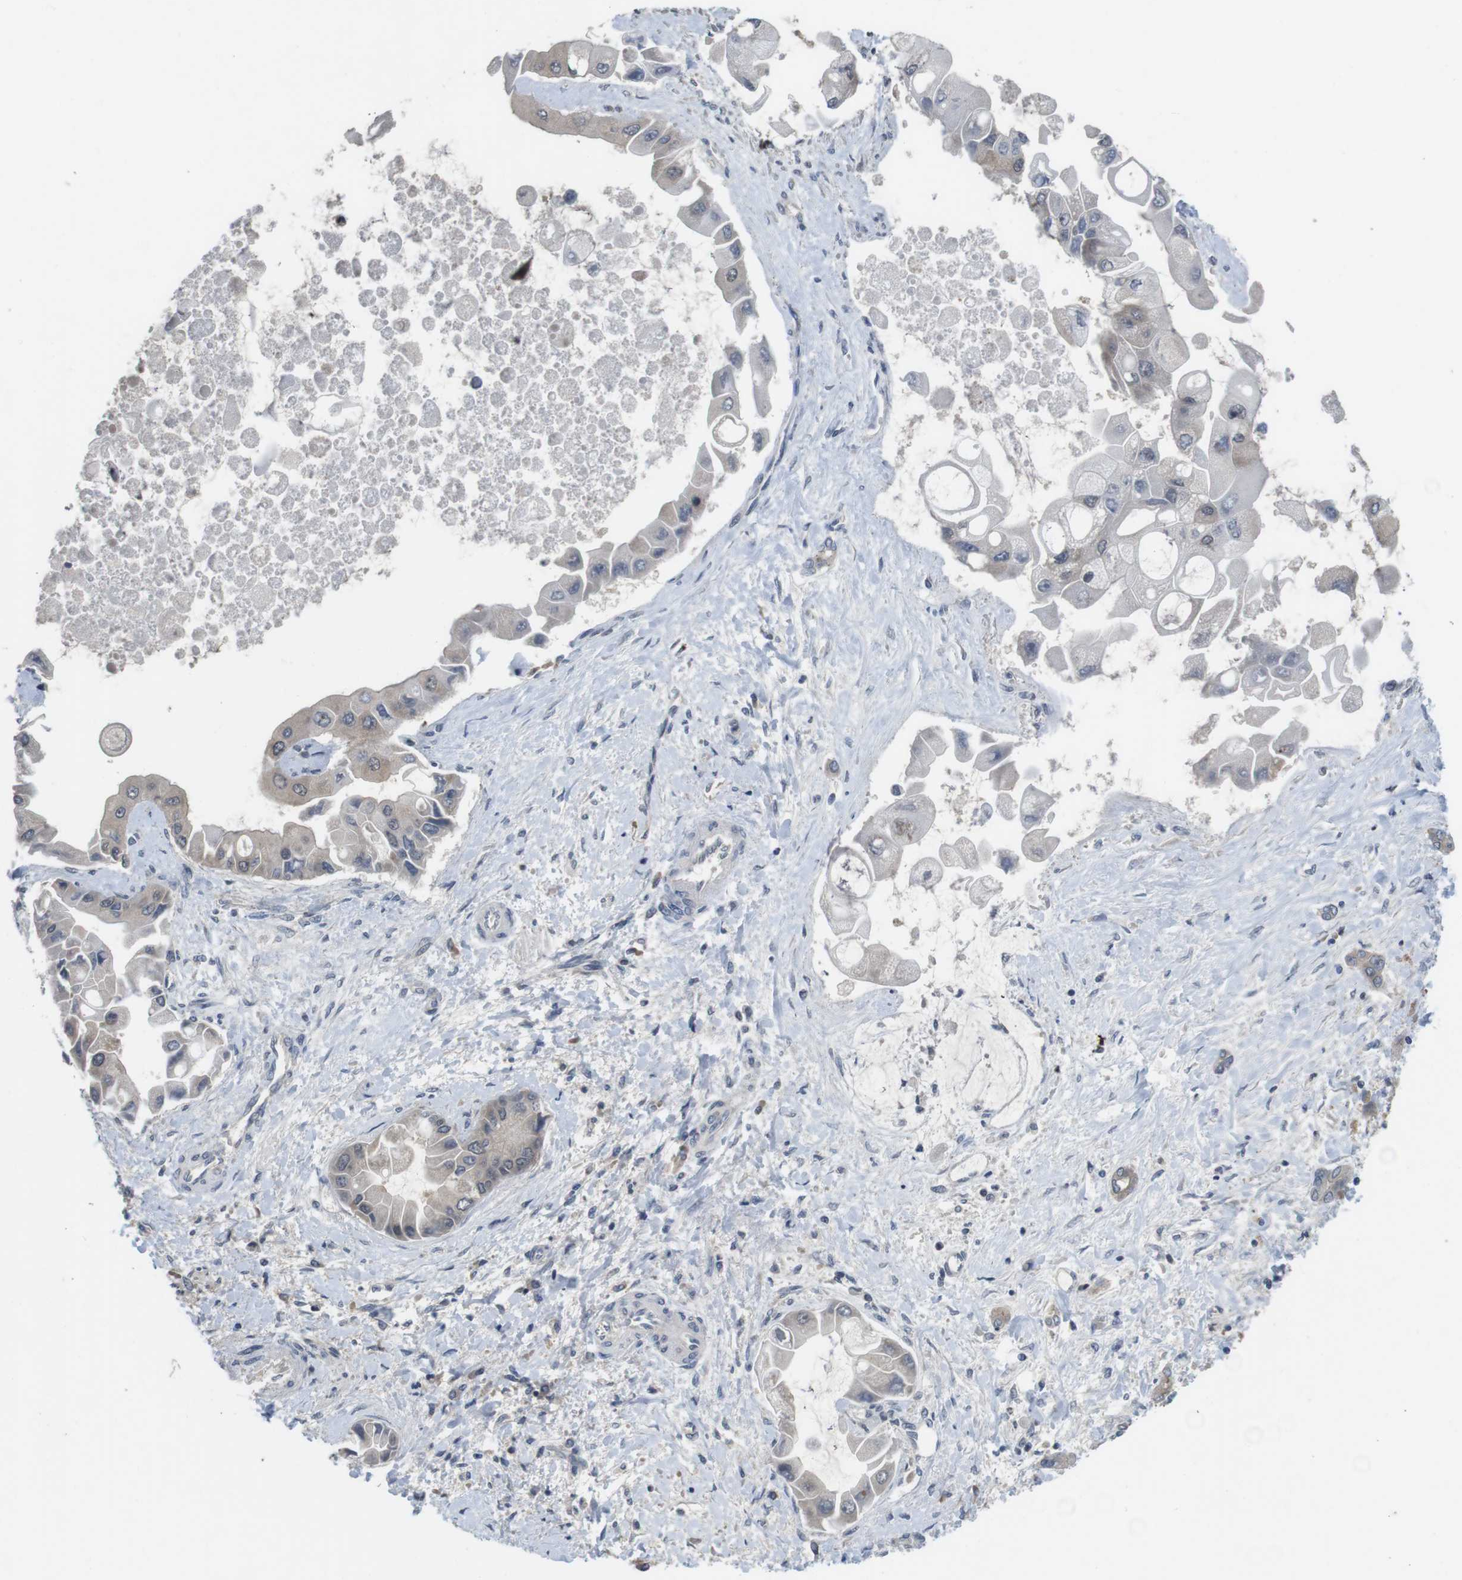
{"staining": {"intensity": "negative", "quantity": "none", "location": "none"}, "tissue": "liver cancer", "cell_type": "Tumor cells", "image_type": "cancer", "snomed": [{"axis": "morphology", "description": "Cholangiocarcinoma"}, {"axis": "topography", "description": "Liver"}], "caption": "The photomicrograph exhibits no staining of tumor cells in liver cancer (cholangiocarcinoma).", "gene": "FADD", "patient": {"sex": "male", "age": 50}}